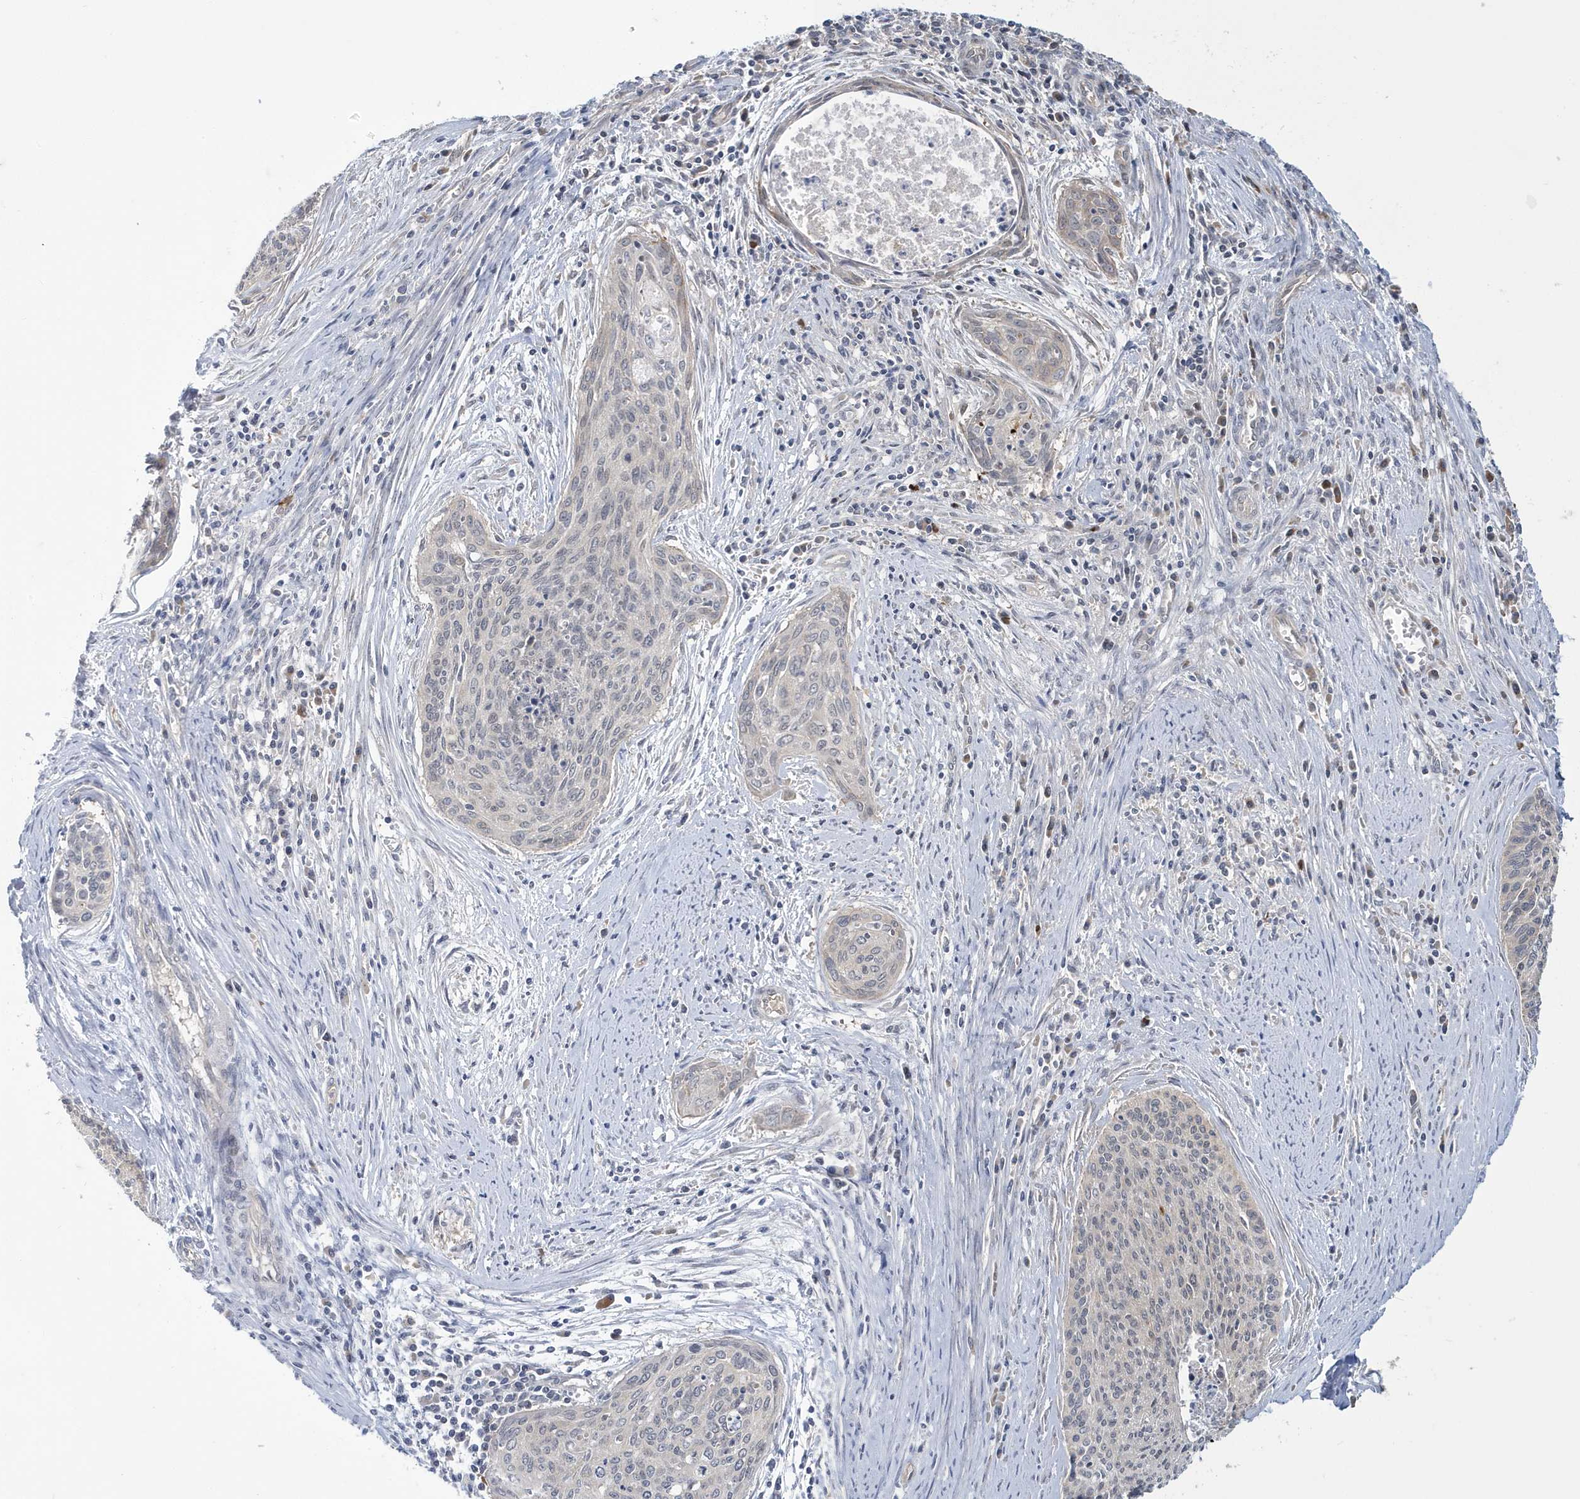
{"staining": {"intensity": "negative", "quantity": "none", "location": "none"}, "tissue": "cervical cancer", "cell_type": "Tumor cells", "image_type": "cancer", "snomed": [{"axis": "morphology", "description": "Squamous cell carcinoma, NOS"}, {"axis": "topography", "description": "Cervix"}], "caption": "The photomicrograph reveals no significant expression in tumor cells of squamous cell carcinoma (cervical).", "gene": "ZNF654", "patient": {"sex": "female", "age": 55}}